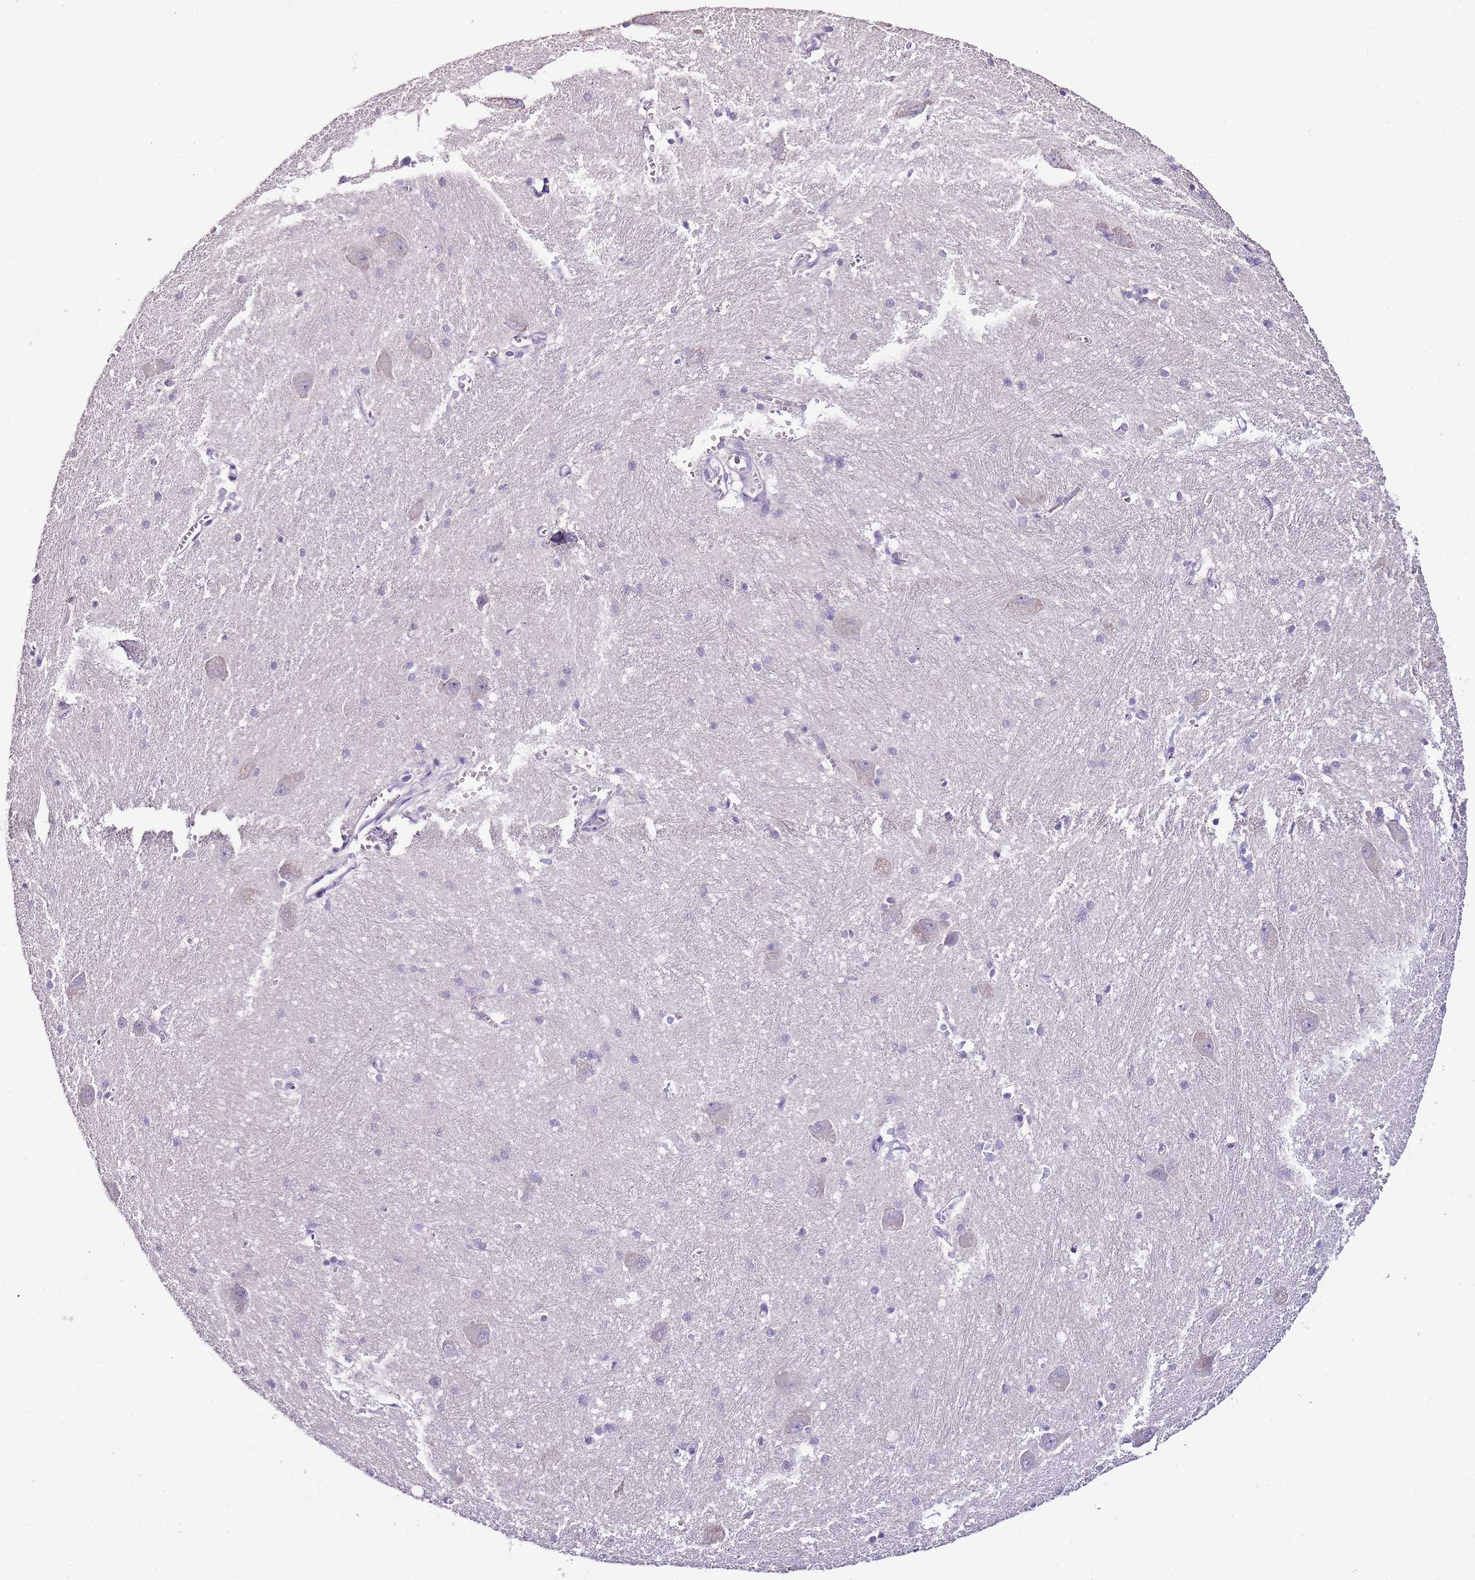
{"staining": {"intensity": "negative", "quantity": "none", "location": "none"}, "tissue": "caudate", "cell_type": "Glial cells", "image_type": "normal", "snomed": [{"axis": "morphology", "description": "Normal tissue, NOS"}, {"axis": "topography", "description": "Lateral ventricle wall"}], "caption": "High magnification brightfield microscopy of benign caudate stained with DAB (3,3'-diaminobenzidine) (brown) and counterstained with hematoxylin (blue): glial cells show no significant expression. (DAB (3,3'-diaminobenzidine) immunohistochemistry (IHC), high magnification).", "gene": "ZBP1", "patient": {"sex": "male", "age": 37}}